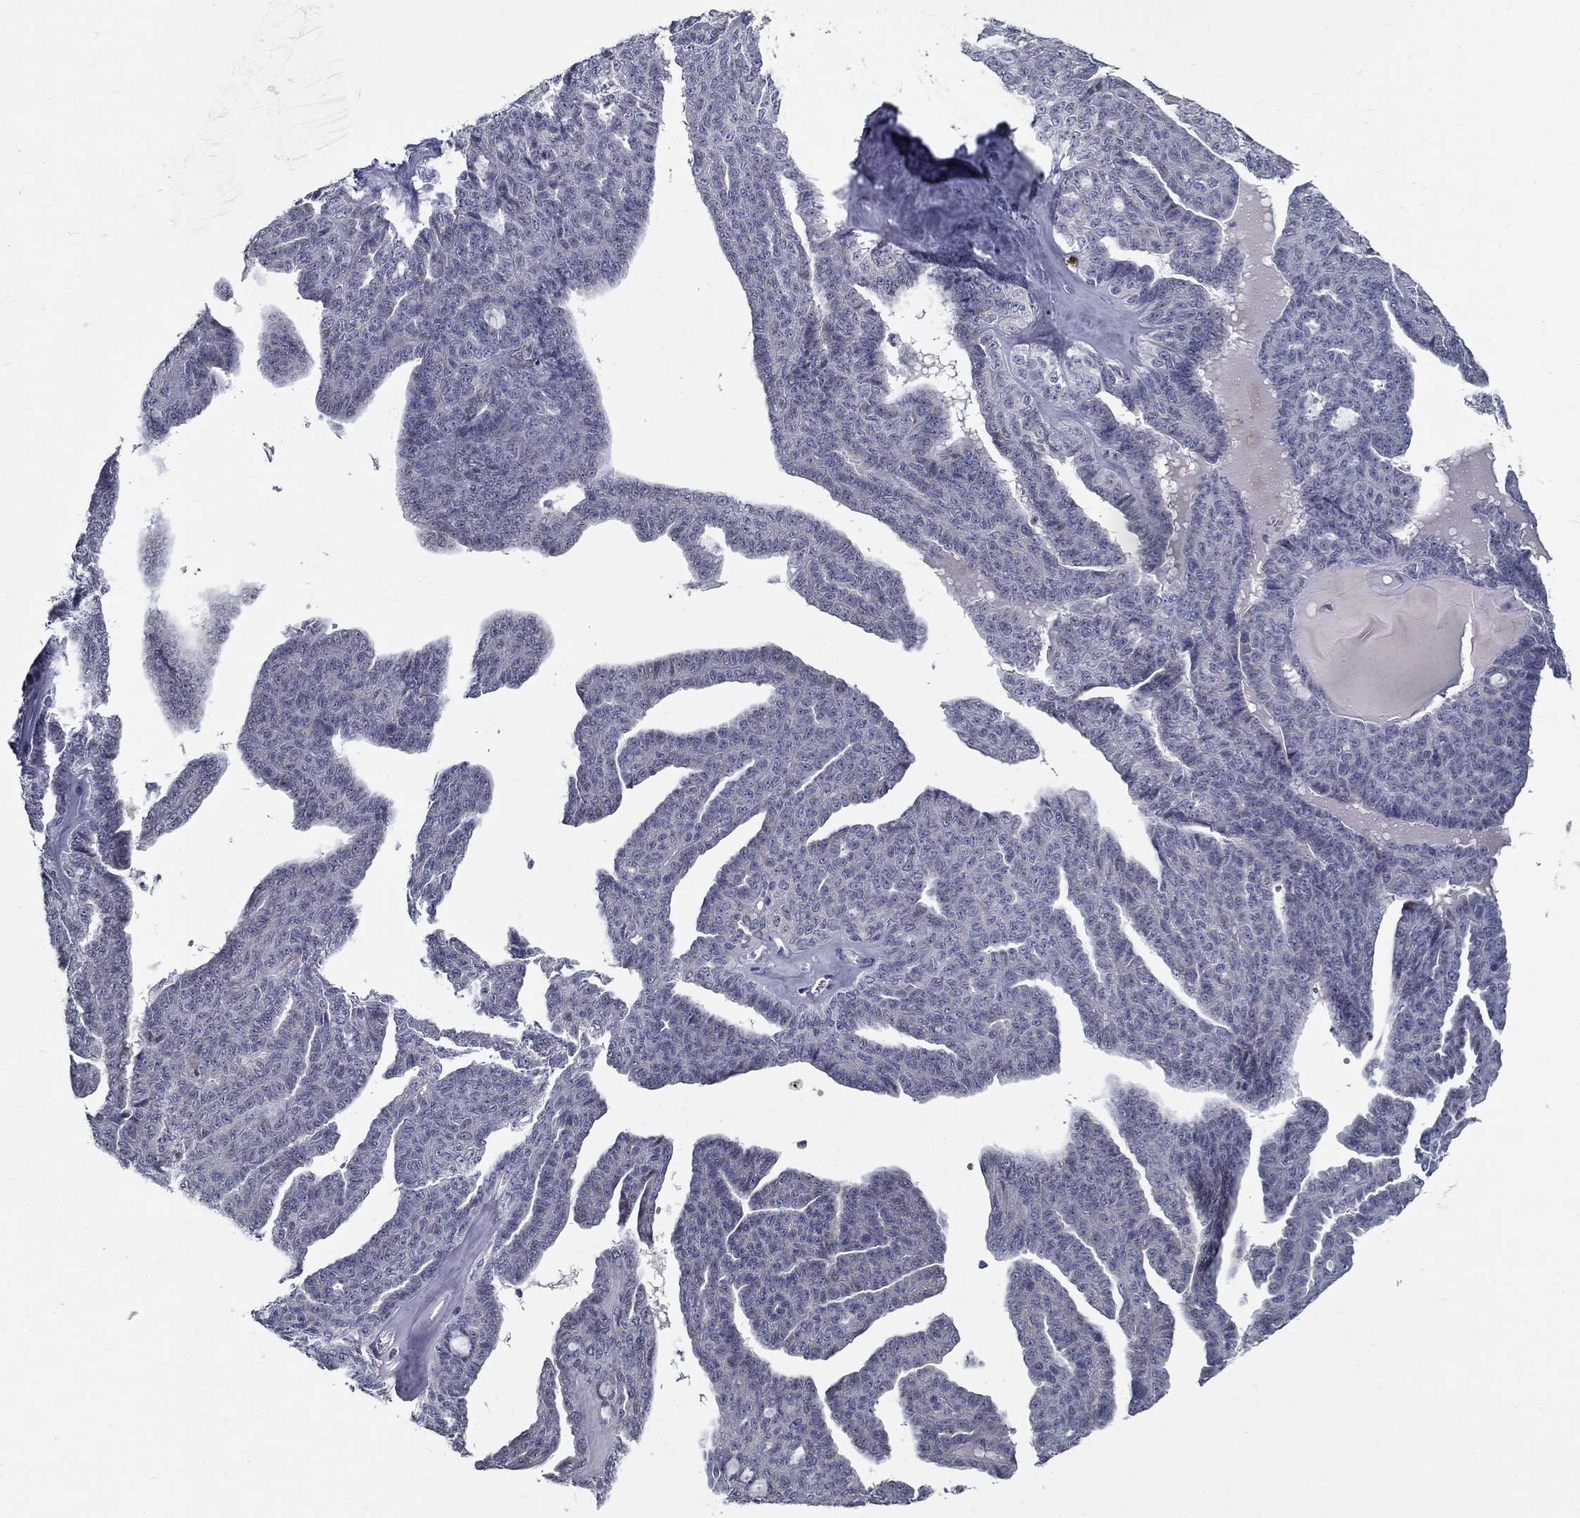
{"staining": {"intensity": "negative", "quantity": "none", "location": "none"}, "tissue": "ovarian cancer", "cell_type": "Tumor cells", "image_type": "cancer", "snomed": [{"axis": "morphology", "description": "Cystadenocarcinoma, serous, NOS"}, {"axis": "topography", "description": "Ovary"}], "caption": "Ovarian cancer was stained to show a protein in brown. There is no significant positivity in tumor cells.", "gene": "GUCA1A", "patient": {"sex": "female", "age": 71}}